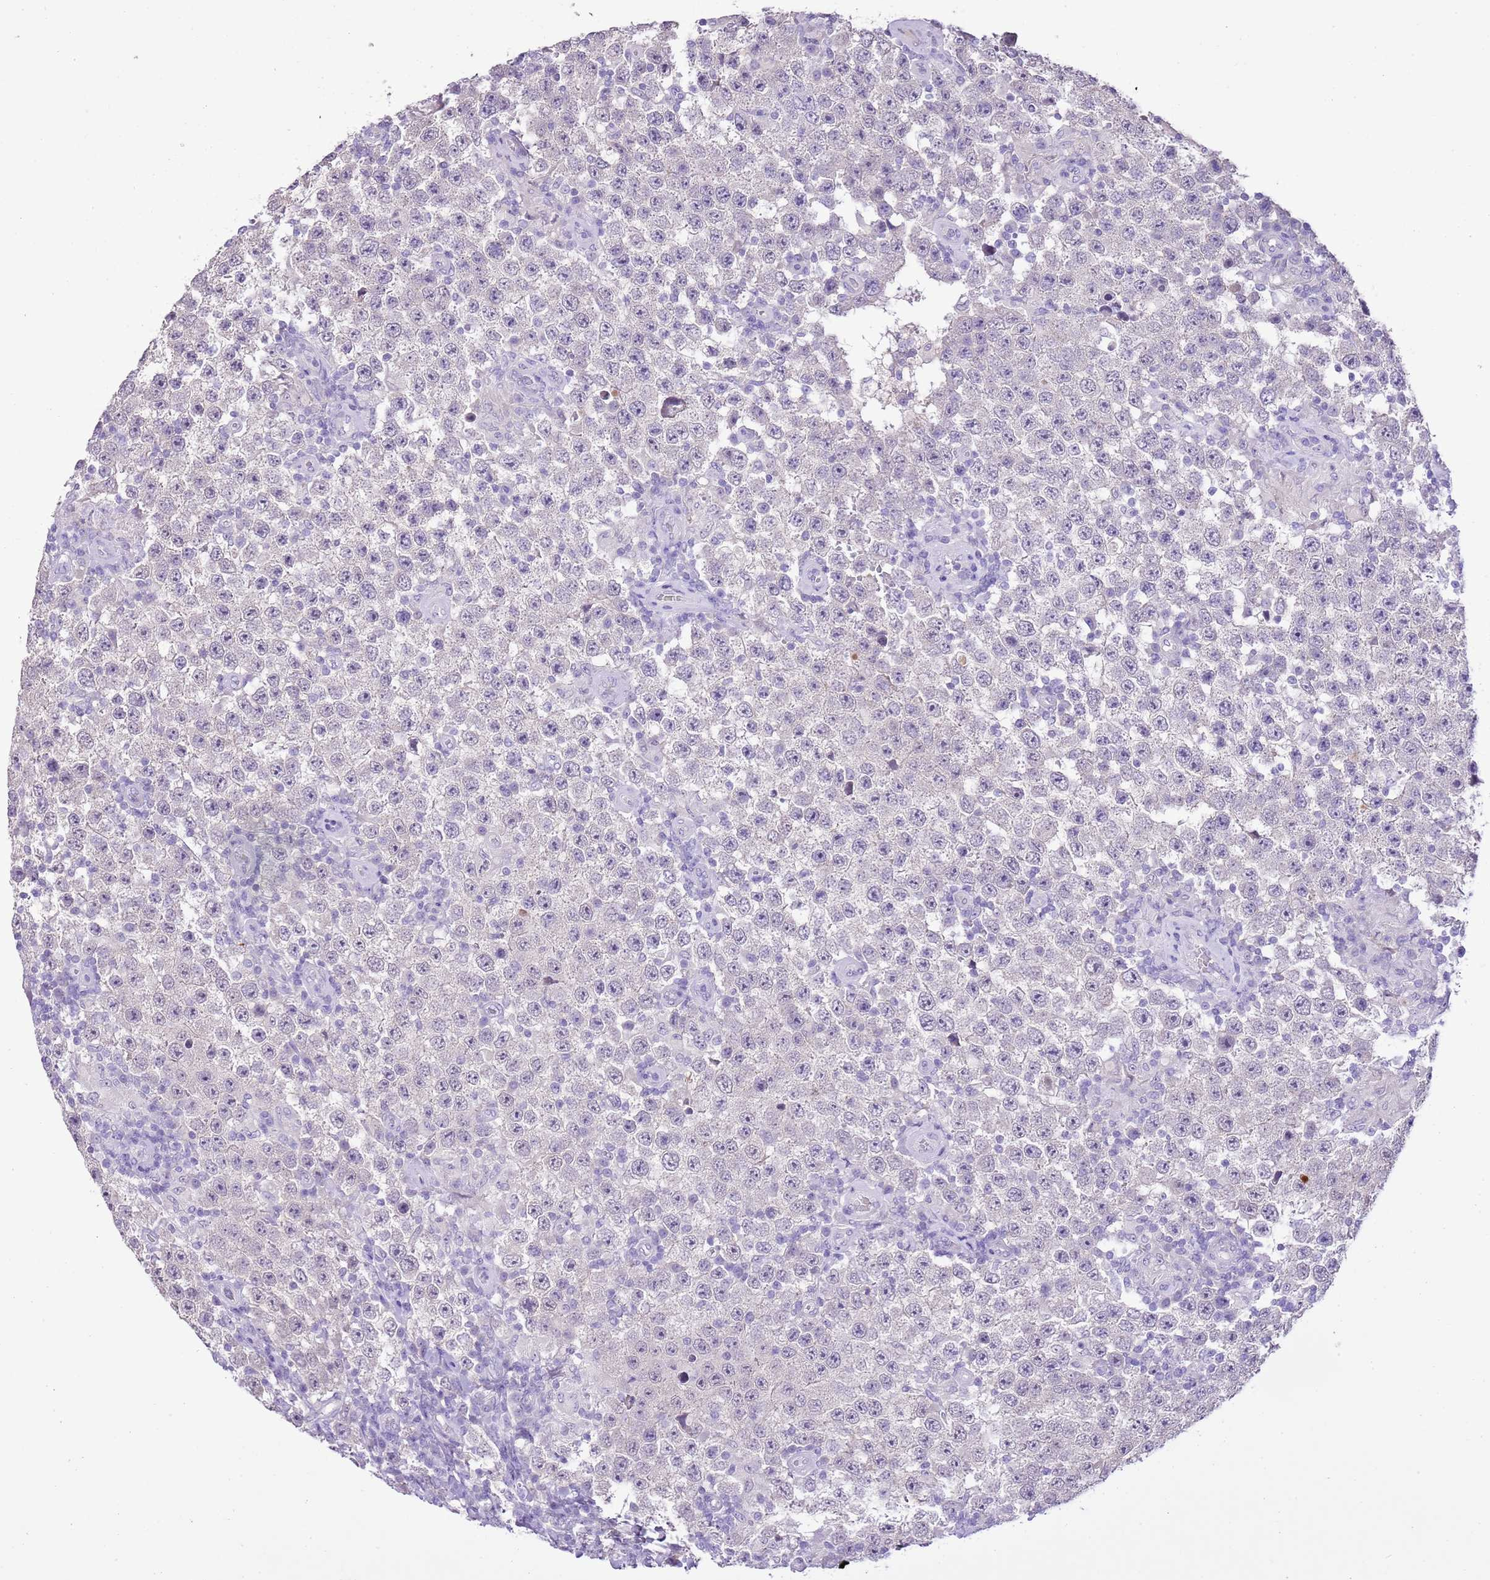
{"staining": {"intensity": "negative", "quantity": "none", "location": "none"}, "tissue": "testis cancer", "cell_type": "Tumor cells", "image_type": "cancer", "snomed": [{"axis": "morphology", "description": "Normal tissue, NOS"}, {"axis": "morphology", "description": "Urothelial carcinoma, High grade"}, {"axis": "morphology", "description": "Seminoma, NOS"}, {"axis": "morphology", "description": "Carcinoma, Embryonal, NOS"}, {"axis": "topography", "description": "Urinary bladder"}, {"axis": "topography", "description": "Testis"}], "caption": "Immunohistochemical staining of human testis cancer exhibits no significant expression in tumor cells. (Stains: DAB immunohistochemistry with hematoxylin counter stain, Microscopy: brightfield microscopy at high magnification).", "gene": "XPO7", "patient": {"sex": "male", "age": 41}}